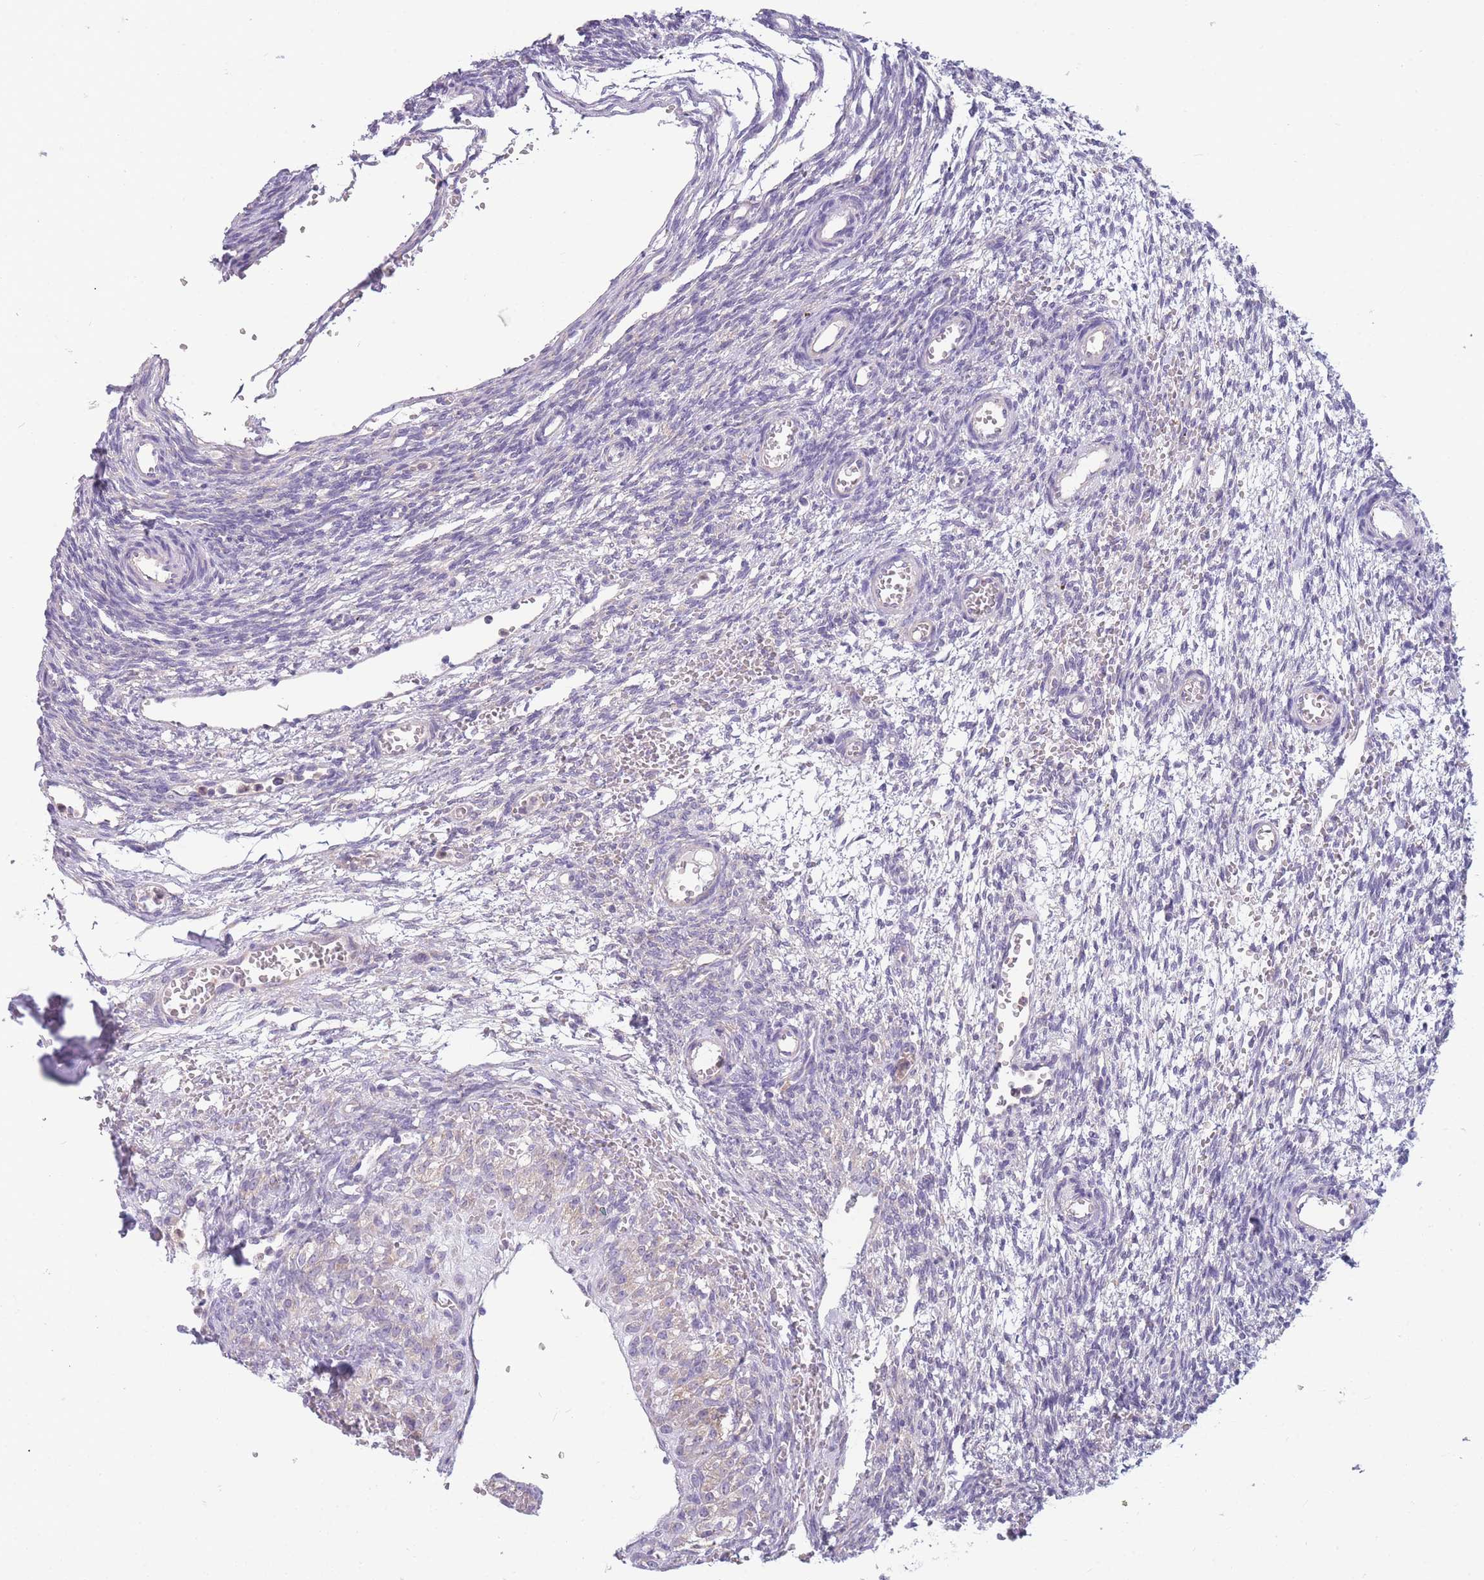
{"staining": {"intensity": "negative", "quantity": "none", "location": "none"}, "tissue": "ovary", "cell_type": "Ovarian stroma cells", "image_type": "normal", "snomed": [{"axis": "morphology", "description": "Normal tissue, NOS"}, {"axis": "topography", "description": "Ovary"}], "caption": "Immunohistochemistry of benign human ovary demonstrates no expression in ovarian stroma cells.", "gene": "NDUFAF6", "patient": {"sex": "female", "age": 39}}